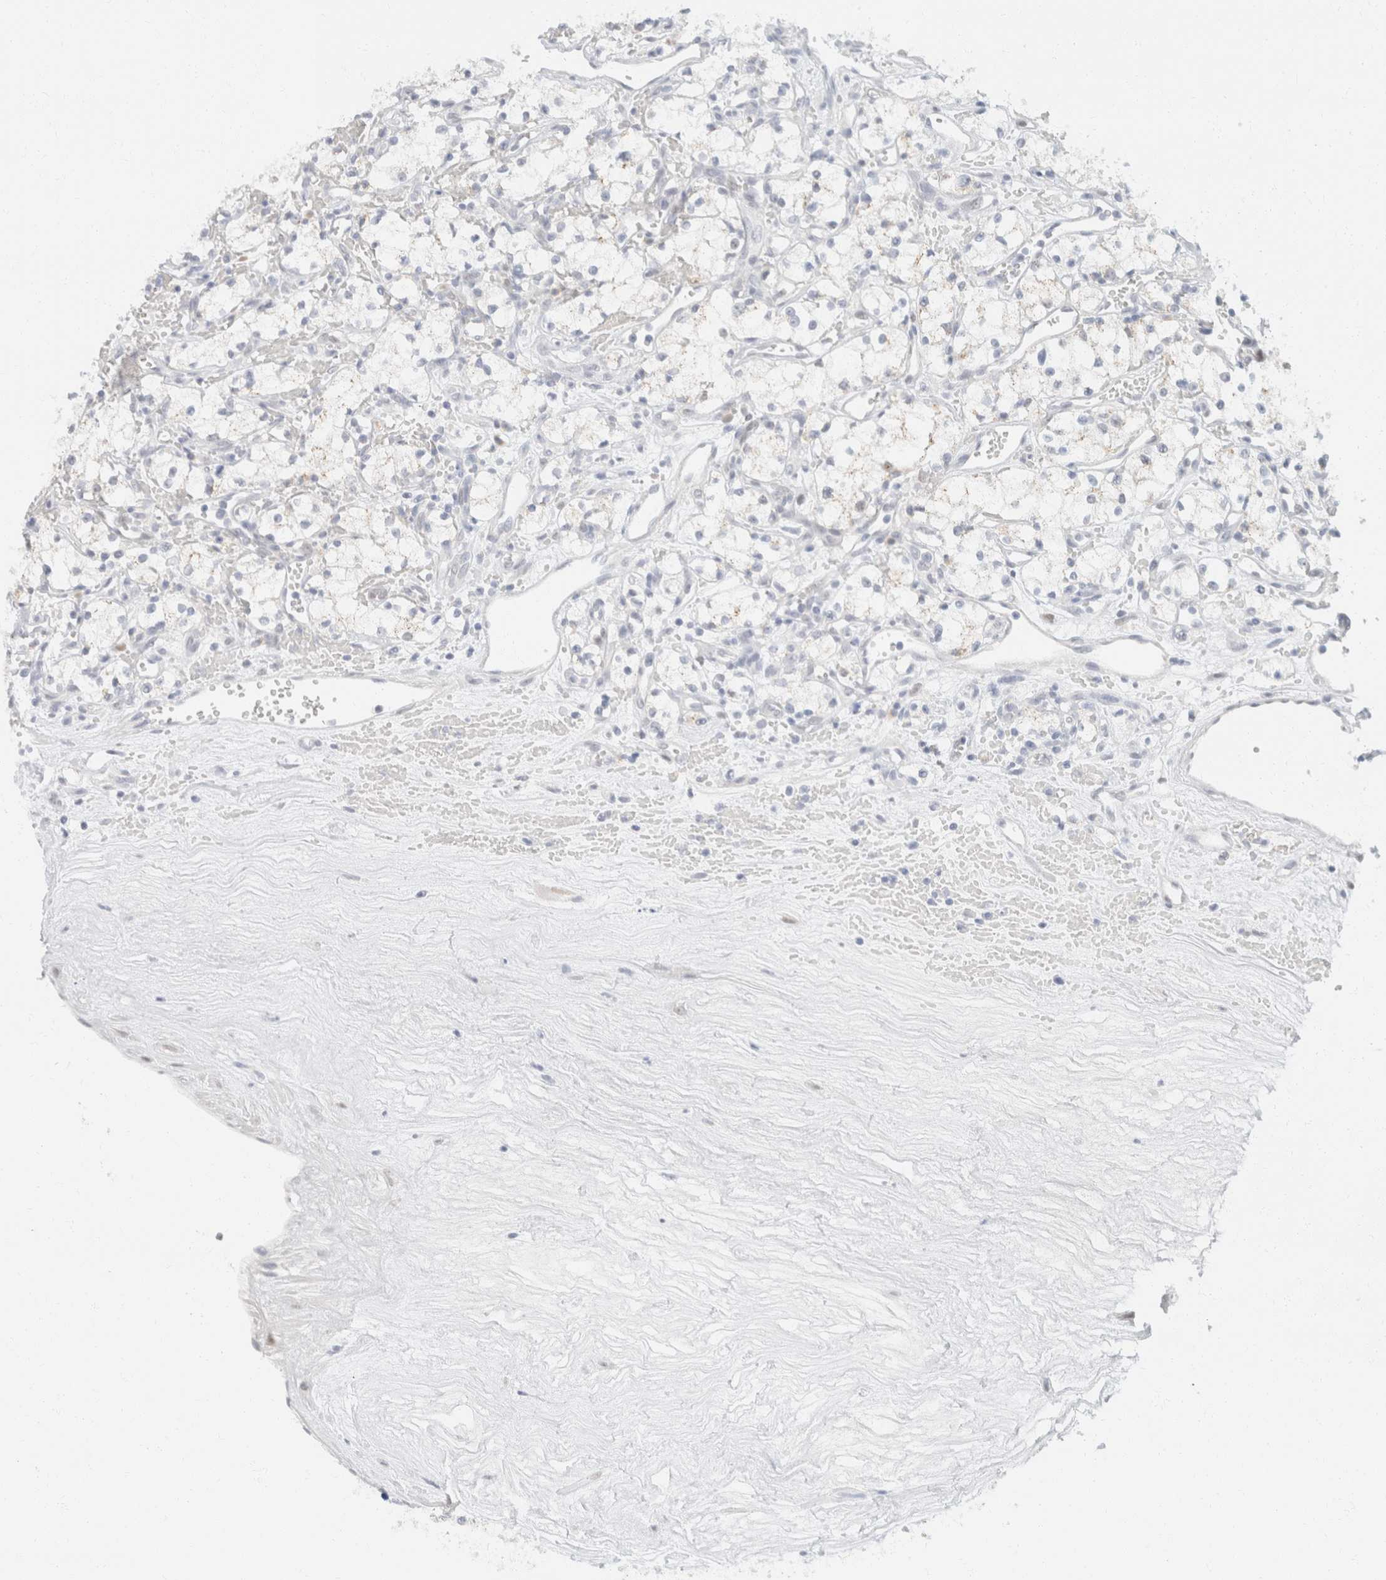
{"staining": {"intensity": "negative", "quantity": "none", "location": "none"}, "tissue": "renal cancer", "cell_type": "Tumor cells", "image_type": "cancer", "snomed": [{"axis": "morphology", "description": "Adenocarcinoma, NOS"}, {"axis": "topography", "description": "Kidney"}], "caption": "A histopathology image of human renal cancer (adenocarcinoma) is negative for staining in tumor cells.", "gene": "KRT20", "patient": {"sex": "male", "age": 59}}